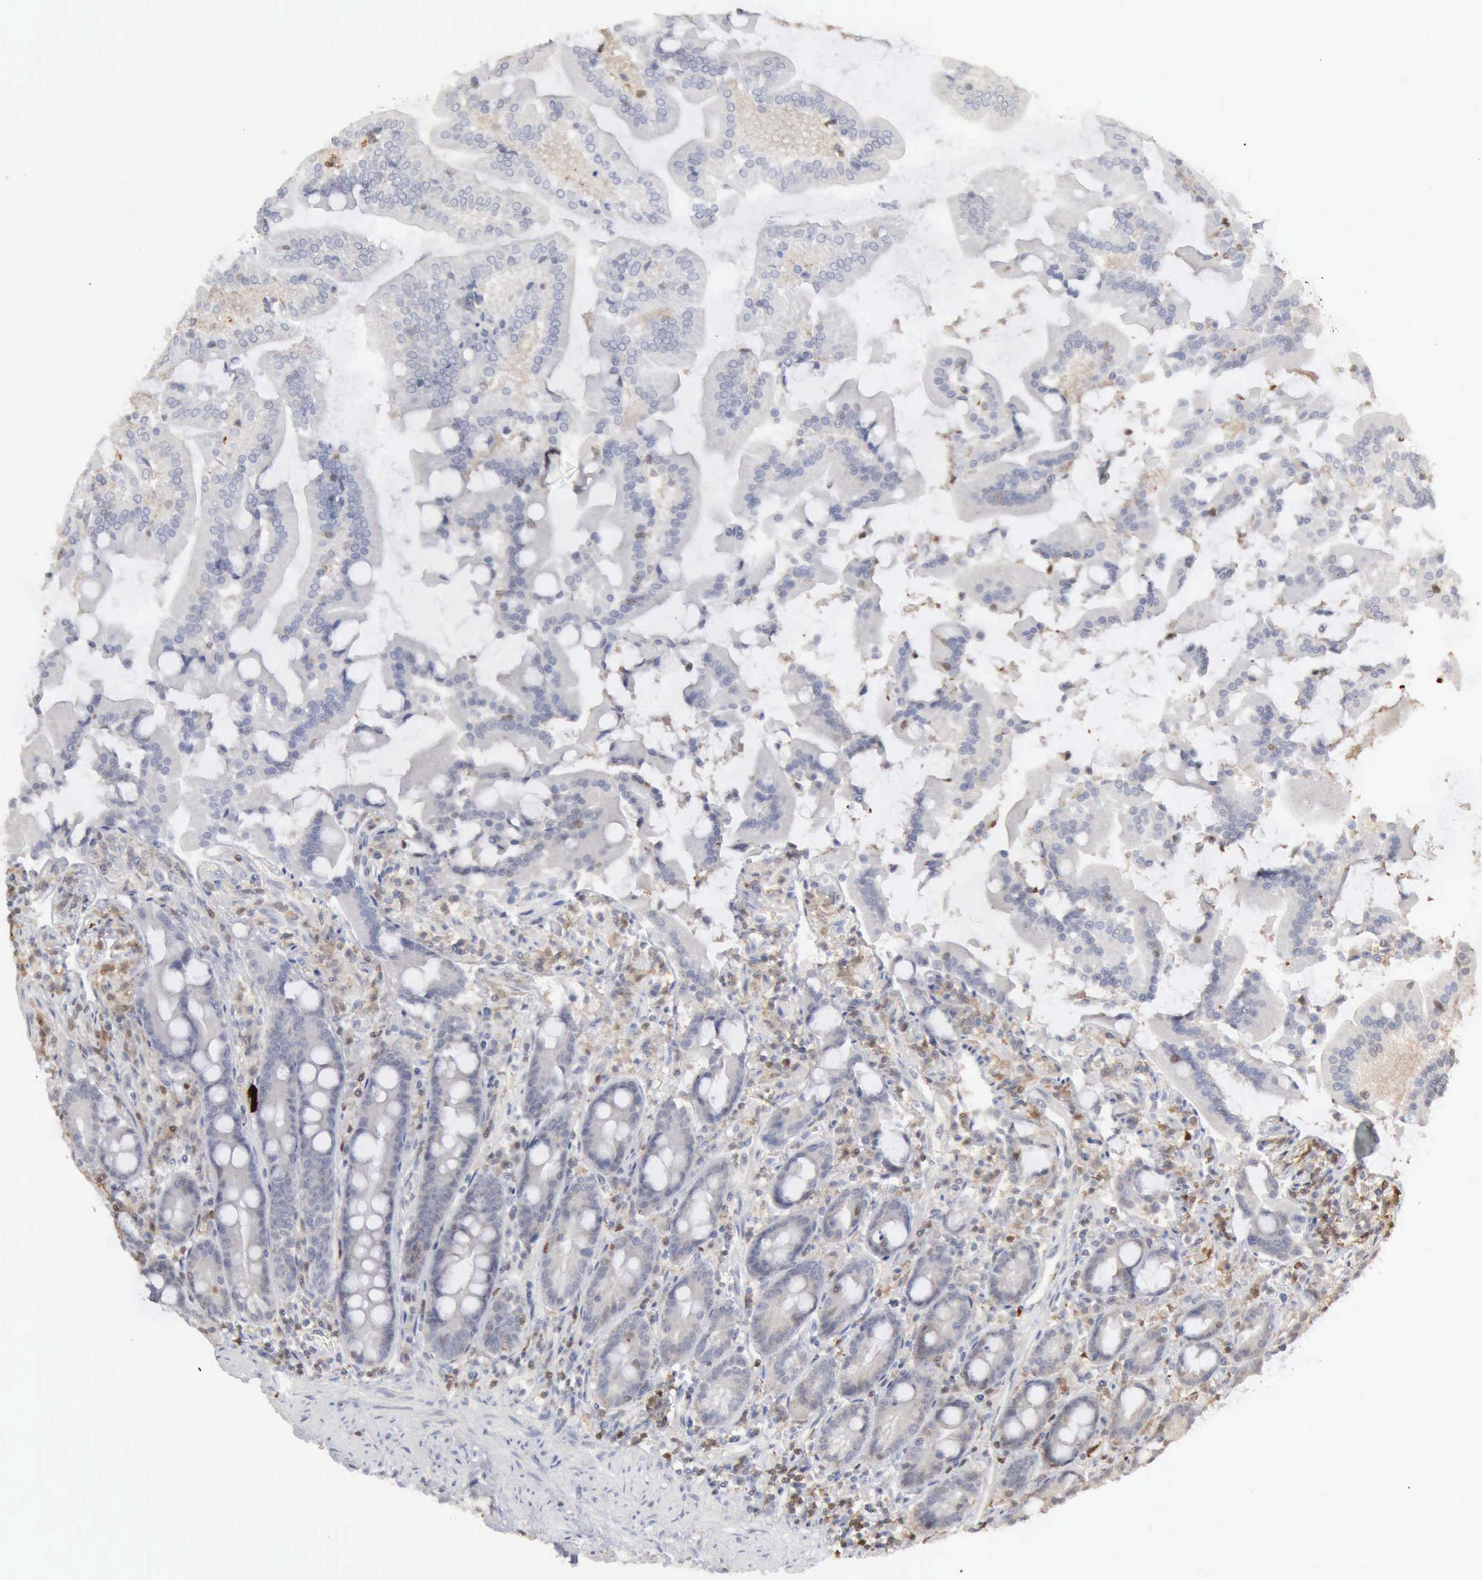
{"staining": {"intensity": "weak", "quantity": "<25%", "location": "cytoplasmic/membranous"}, "tissue": "duodenum", "cell_type": "Glandular cells", "image_type": "normal", "snomed": [{"axis": "morphology", "description": "Normal tissue, NOS"}, {"axis": "topography", "description": "Duodenum"}], "caption": "Immunohistochemistry (IHC) of normal duodenum shows no staining in glandular cells.", "gene": "STAT1", "patient": {"sex": "female", "age": 64}}